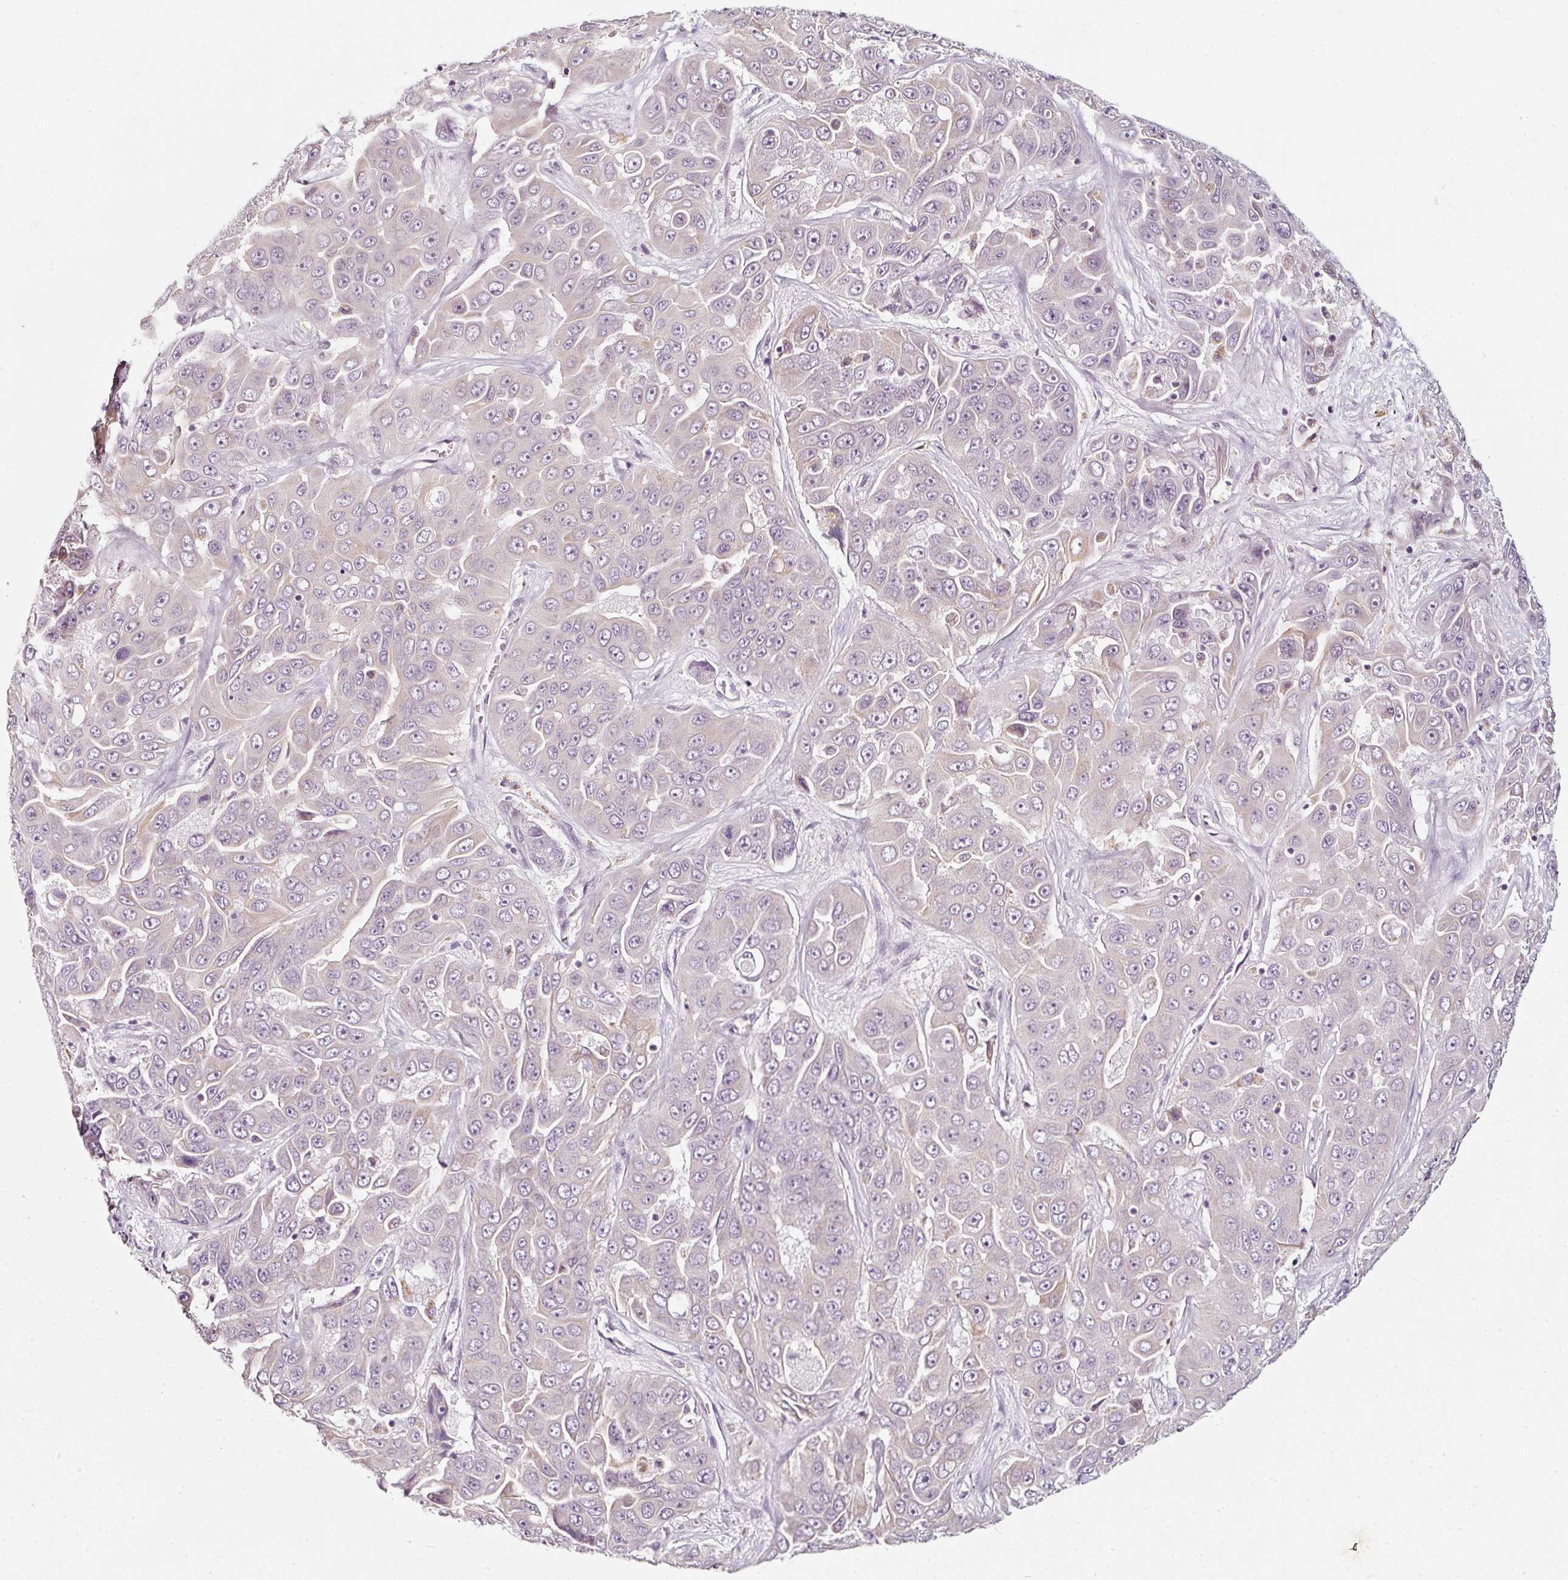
{"staining": {"intensity": "weak", "quantity": "<25%", "location": "cytoplasmic/membranous"}, "tissue": "liver cancer", "cell_type": "Tumor cells", "image_type": "cancer", "snomed": [{"axis": "morphology", "description": "Cholangiocarcinoma"}, {"axis": "topography", "description": "Liver"}], "caption": "Liver cancer was stained to show a protein in brown. There is no significant positivity in tumor cells. (Brightfield microscopy of DAB (3,3'-diaminobenzidine) immunohistochemistry at high magnification).", "gene": "CAP2", "patient": {"sex": "female", "age": 52}}